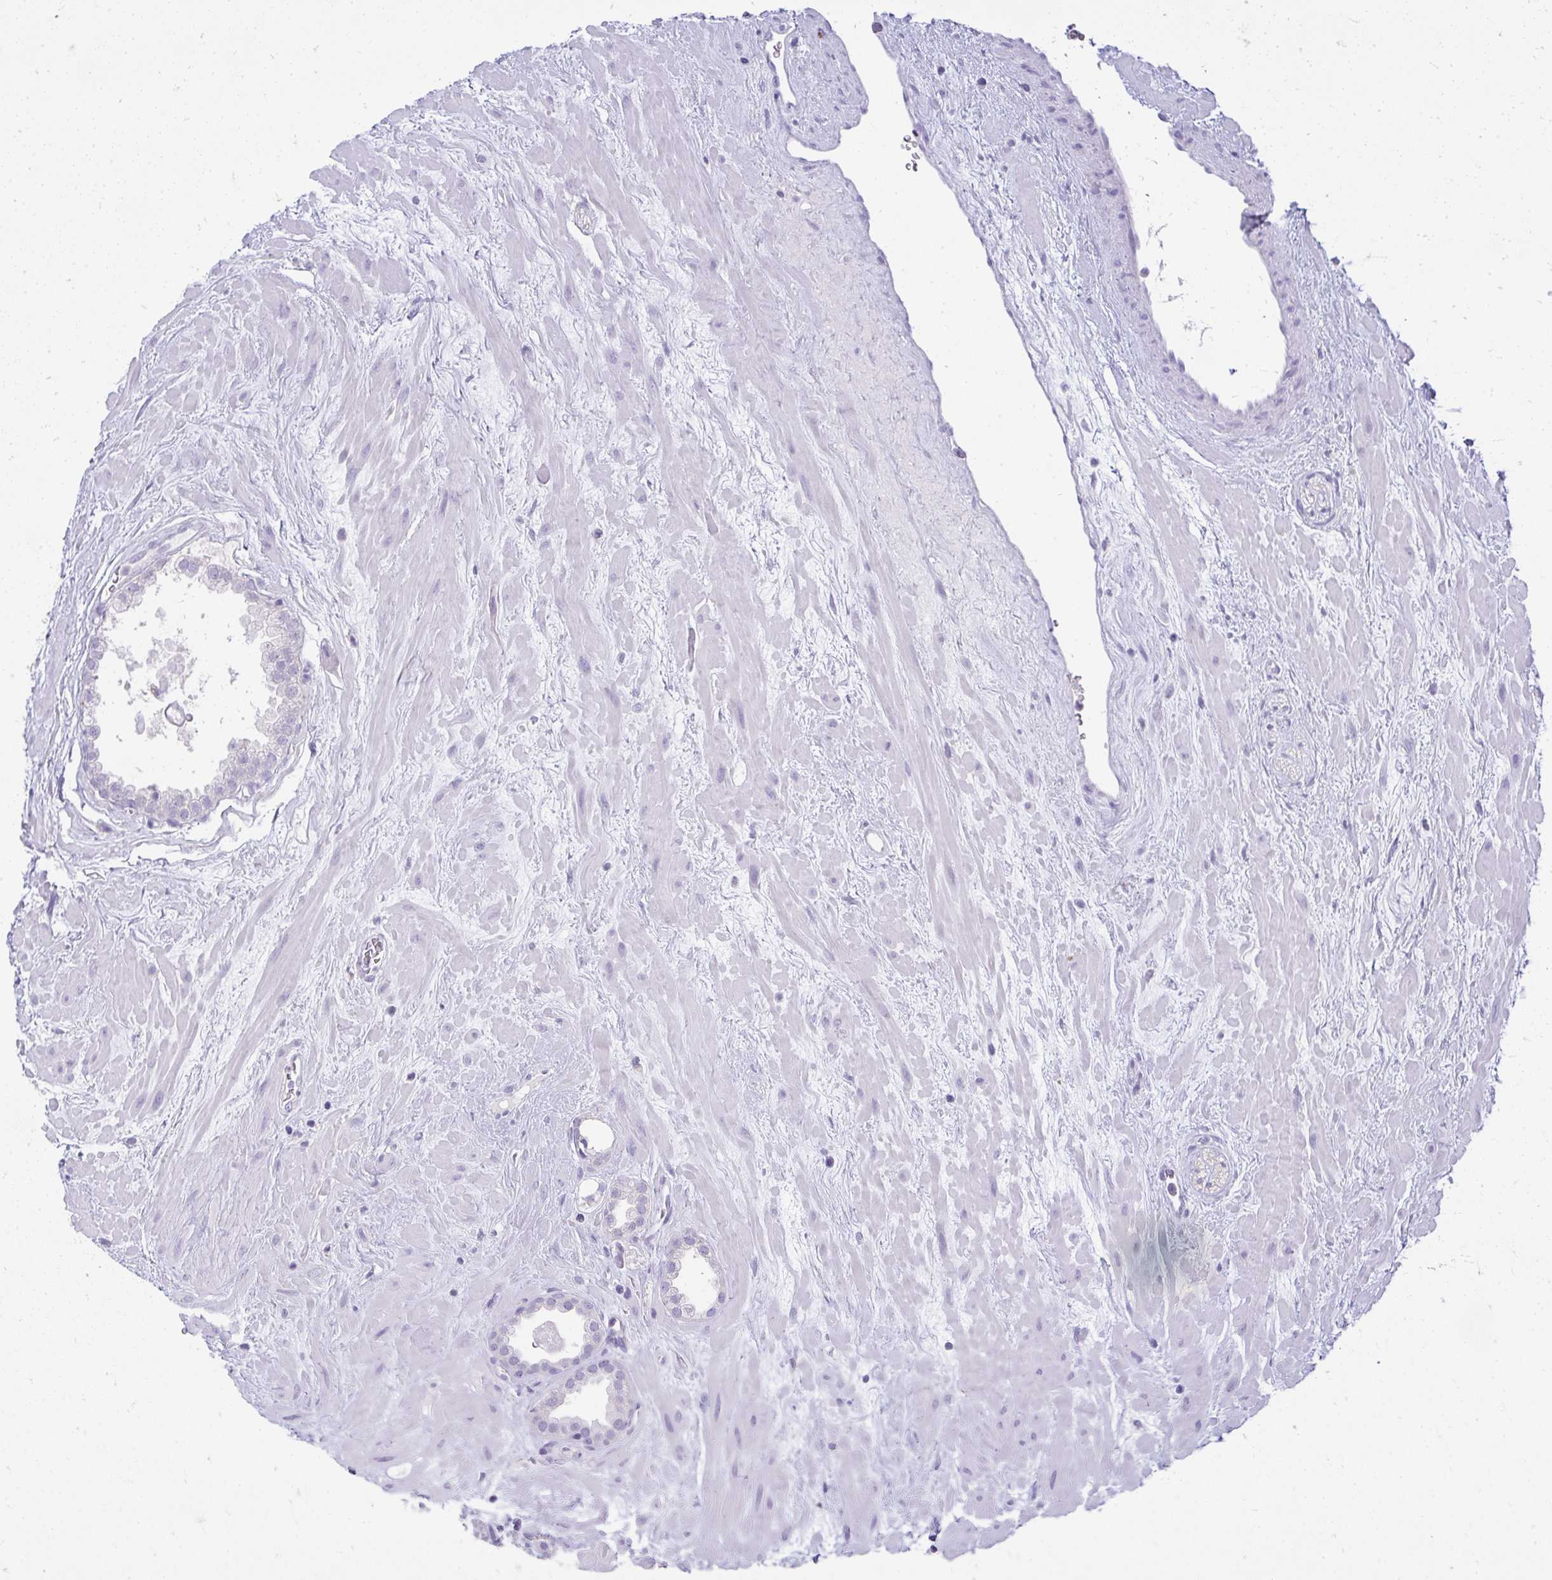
{"staining": {"intensity": "negative", "quantity": "none", "location": "none"}, "tissue": "prostate cancer", "cell_type": "Tumor cells", "image_type": "cancer", "snomed": [{"axis": "morphology", "description": "Adenocarcinoma, Low grade"}, {"axis": "topography", "description": "Prostate"}], "caption": "This image is of adenocarcinoma (low-grade) (prostate) stained with IHC to label a protein in brown with the nuclei are counter-stained blue. There is no staining in tumor cells.", "gene": "VPS4B", "patient": {"sex": "male", "age": 62}}